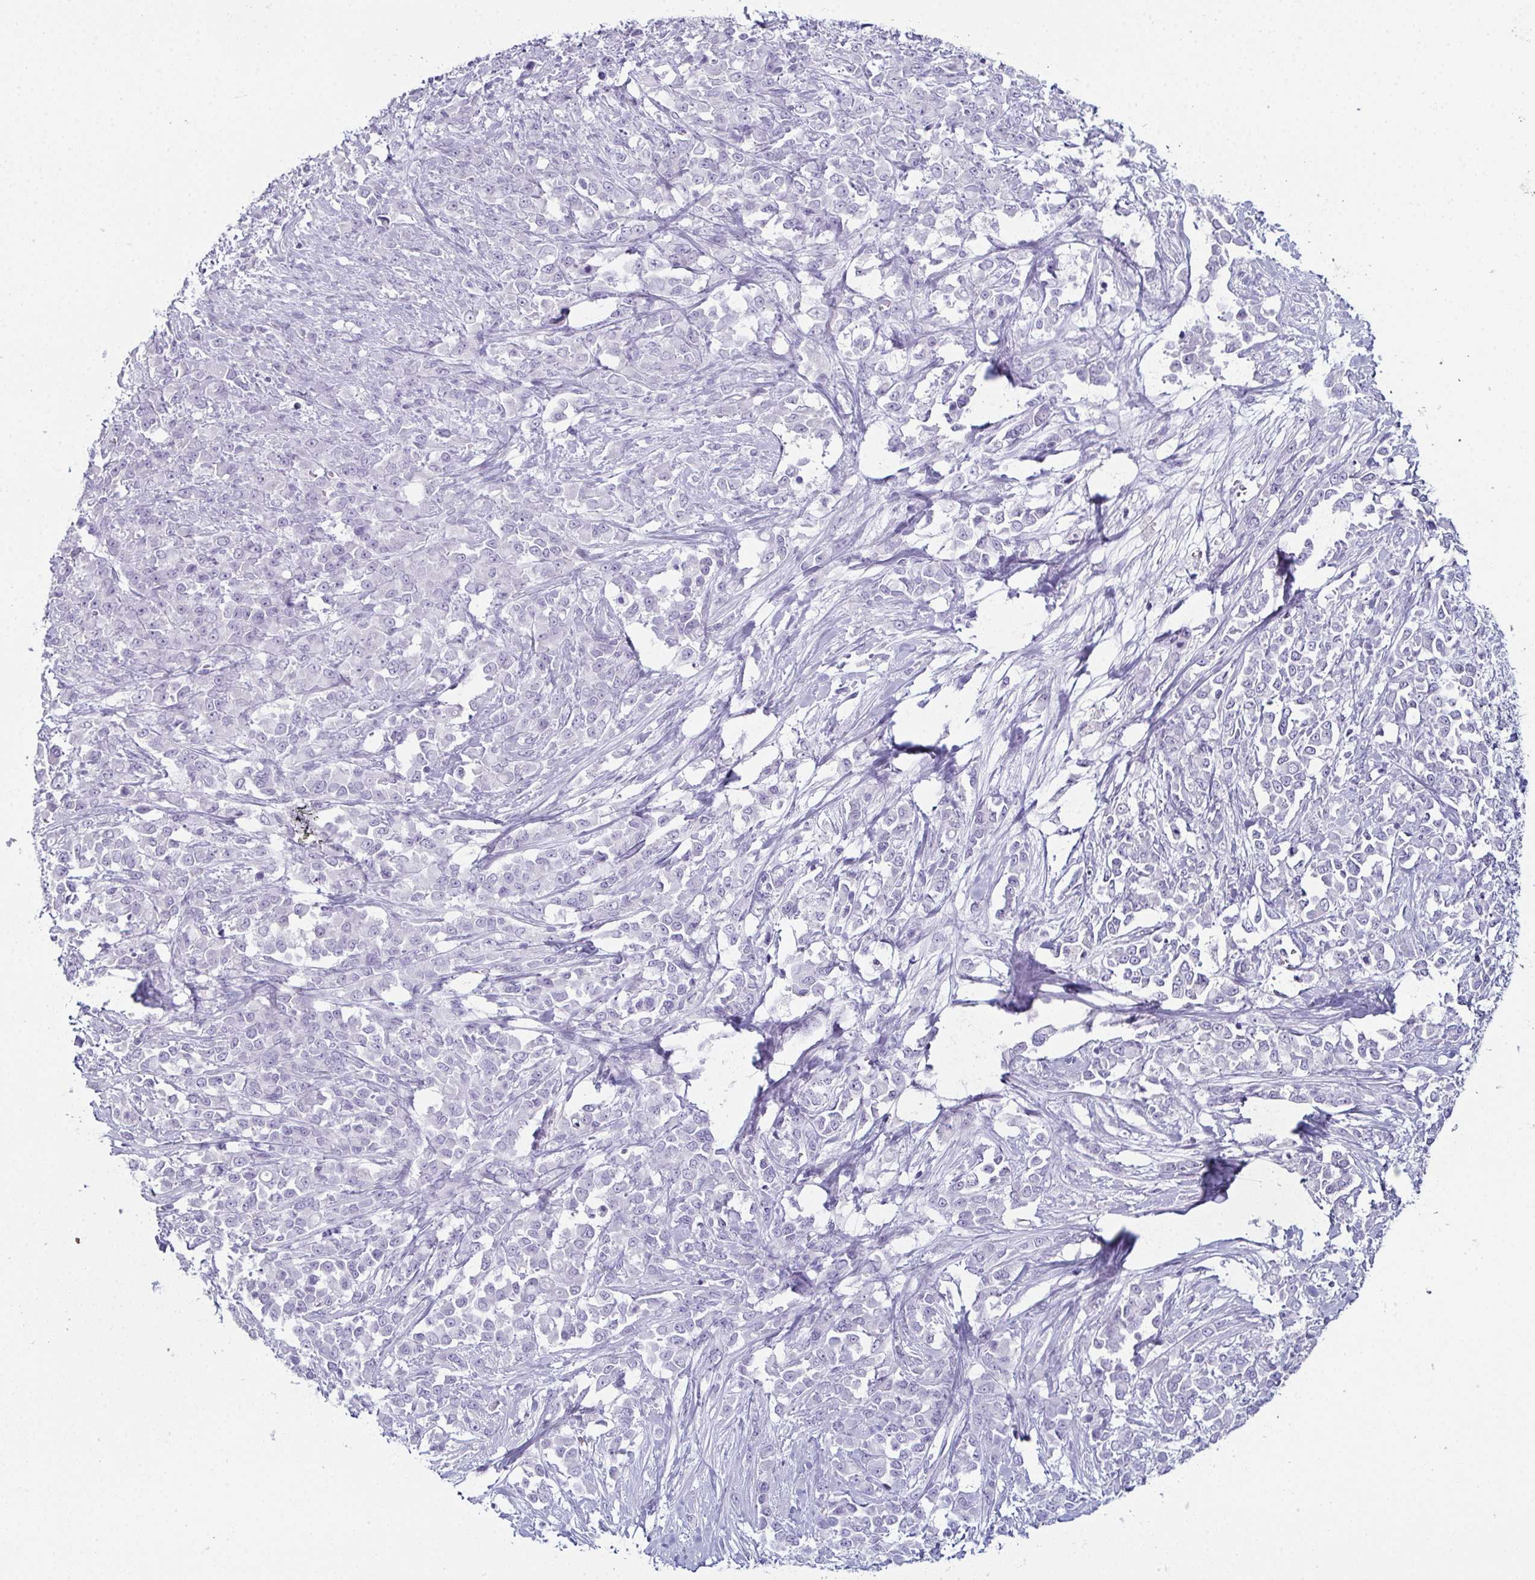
{"staining": {"intensity": "negative", "quantity": "none", "location": "none"}, "tissue": "stomach cancer", "cell_type": "Tumor cells", "image_type": "cancer", "snomed": [{"axis": "morphology", "description": "Adenocarcinoma, NOS"}, {"axis": "topography", "description": "Stomach"}], "caption": "Stomach adenocarcinoma was stained to show a protein in brown. There is no significant expression in tumor cells. Nuclei are stained in blue.", "gene": "ENKUR", "patient": {"sex": "female", "age": 76}}